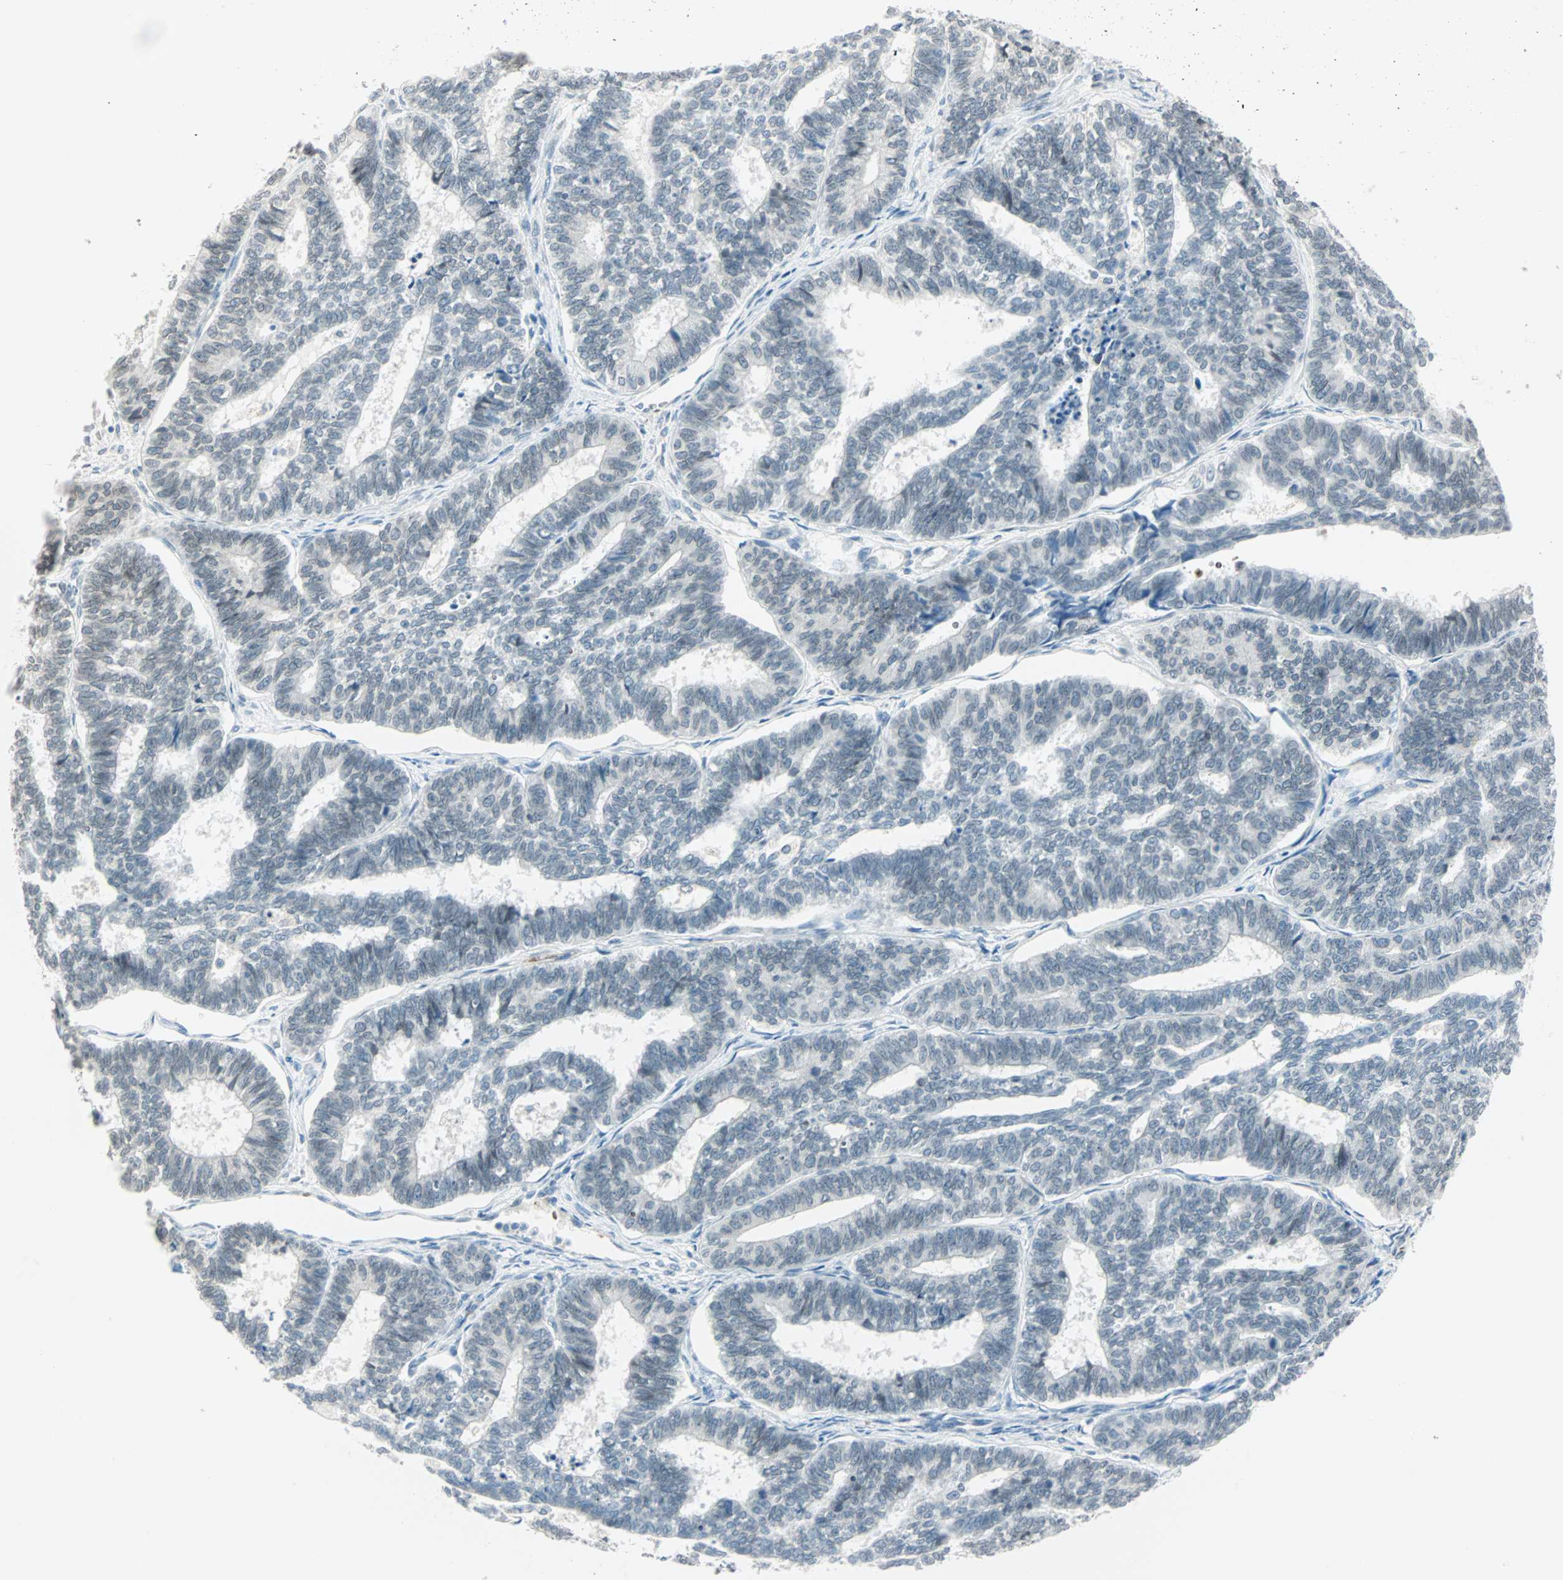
{"staining": {"intensity": "negative", "quantity": "none", "location": "none"}, "tissue": "endometrial cancer", "cell_type": "Tumor cells", "image_type": "cancer", "snomed": [{"axis": "morphology", "description": "Adenocarcinoma, NOS"}, {"axis": "topography", "description": "Endometrium"}], "caption": "This photomicrograph is of adenocarcinoma (endometrial) stained with immunohistochemistry (IHC) to label a protein in brown with the nuclei are counter-stained blue. There is no staining in tumor cells. The staining was performed using DAB to visualize the protein expression in brown, while the nuclei were stained in blue with hematoxylin (Magnification: 20x).", "gene": "BCAN", "patient": {"sex": "female", "age": 70}}